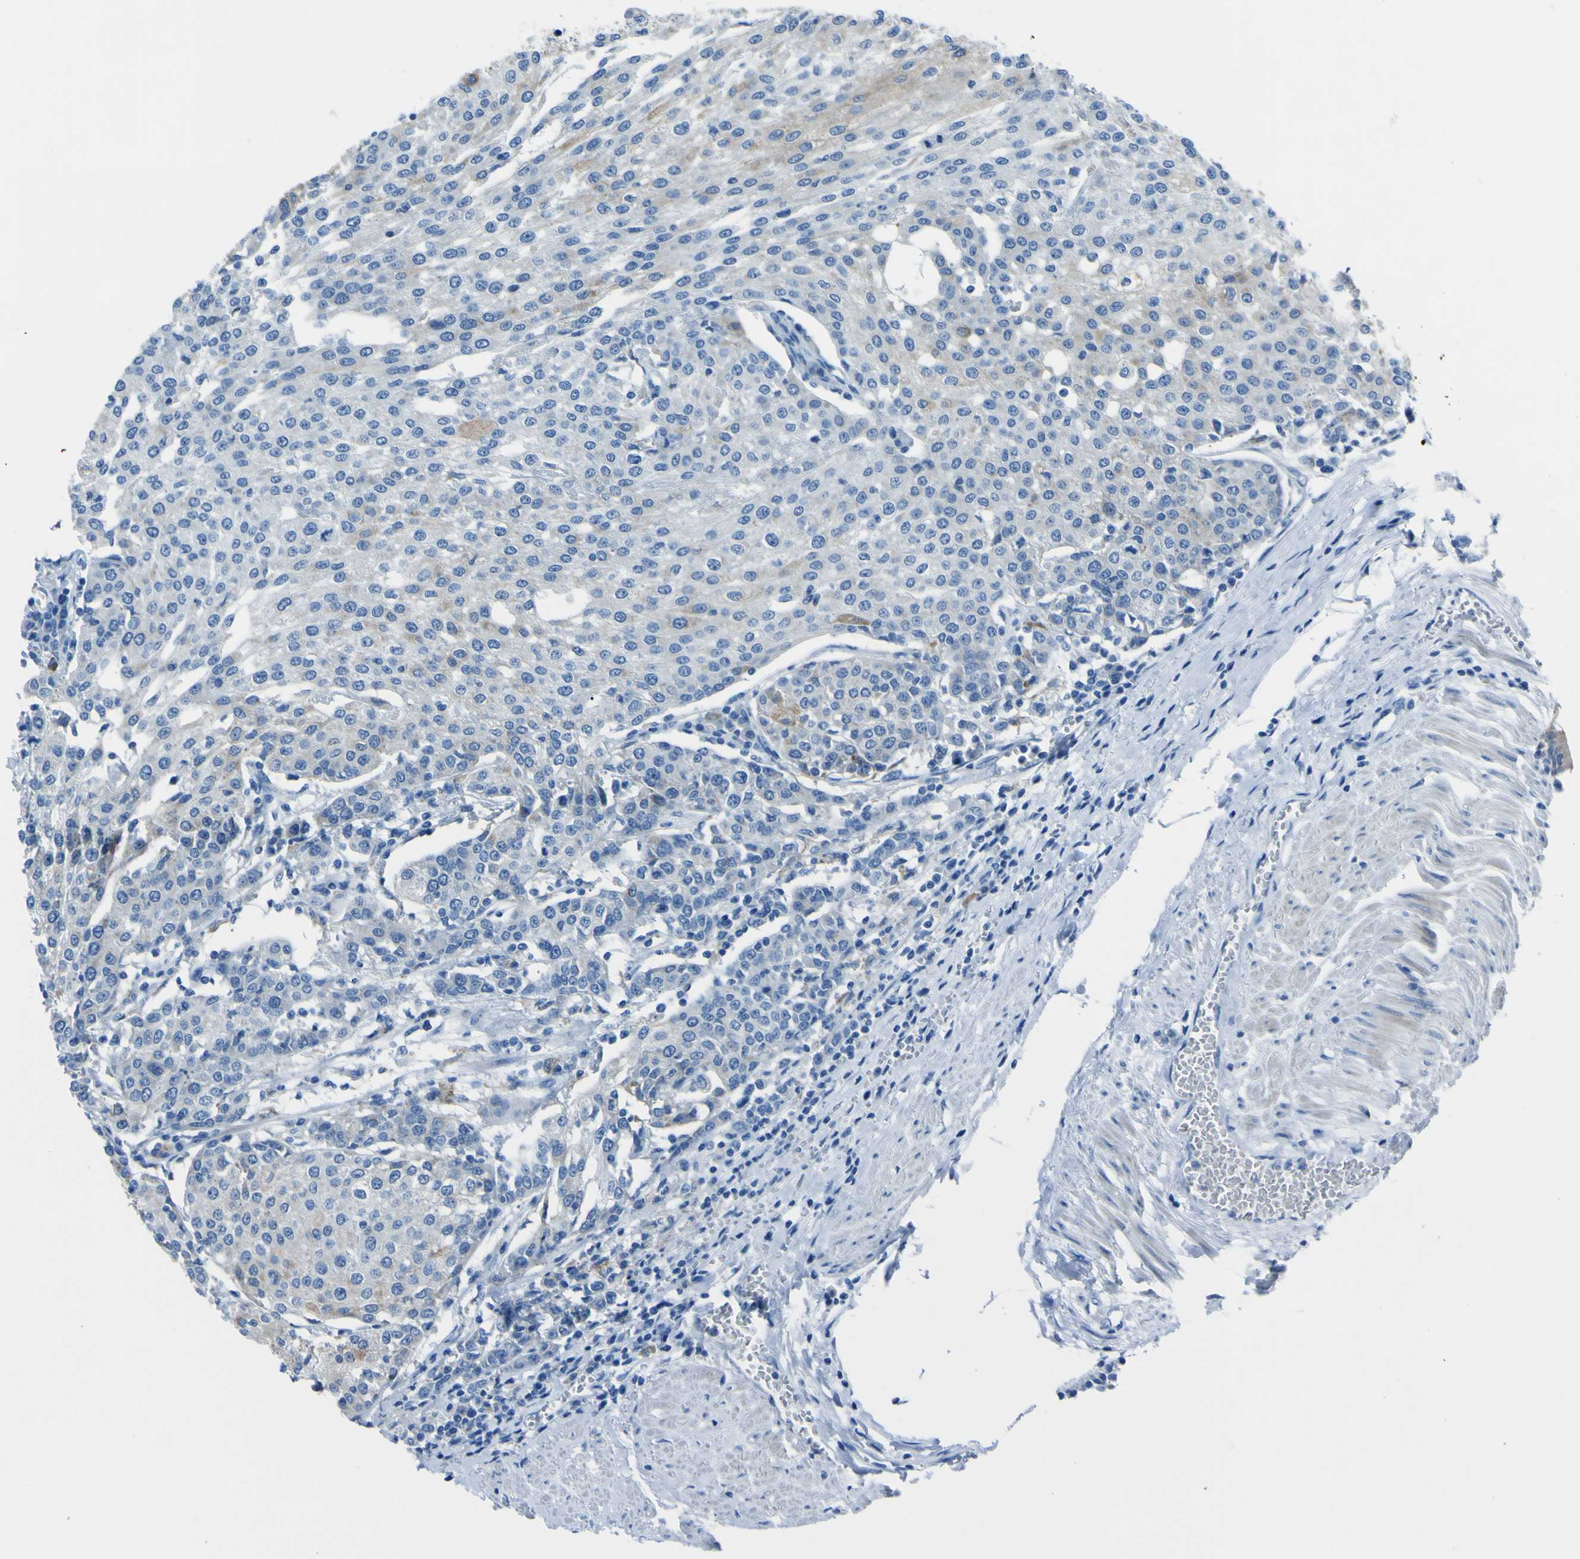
{"staining": {"intensity": "weak", "quantity": "<25%", "location": "cytoplasmic/membranous"}, "tissue": "urothelial cancer", "cell_type": "Tumor cells", "image_type": "cancer", "snomed": [{"axis": "morphology", "description": "Urothelial carcinoma, High grade"}, {"axis": "topography", "description": "Urinary bladder"}], "caption": "Tumor cells are negative for brown protein staining in high-grade urothelial carcinoma.", "gene": "ACSL1", "patient": {"sex": "female", "age": 85}}